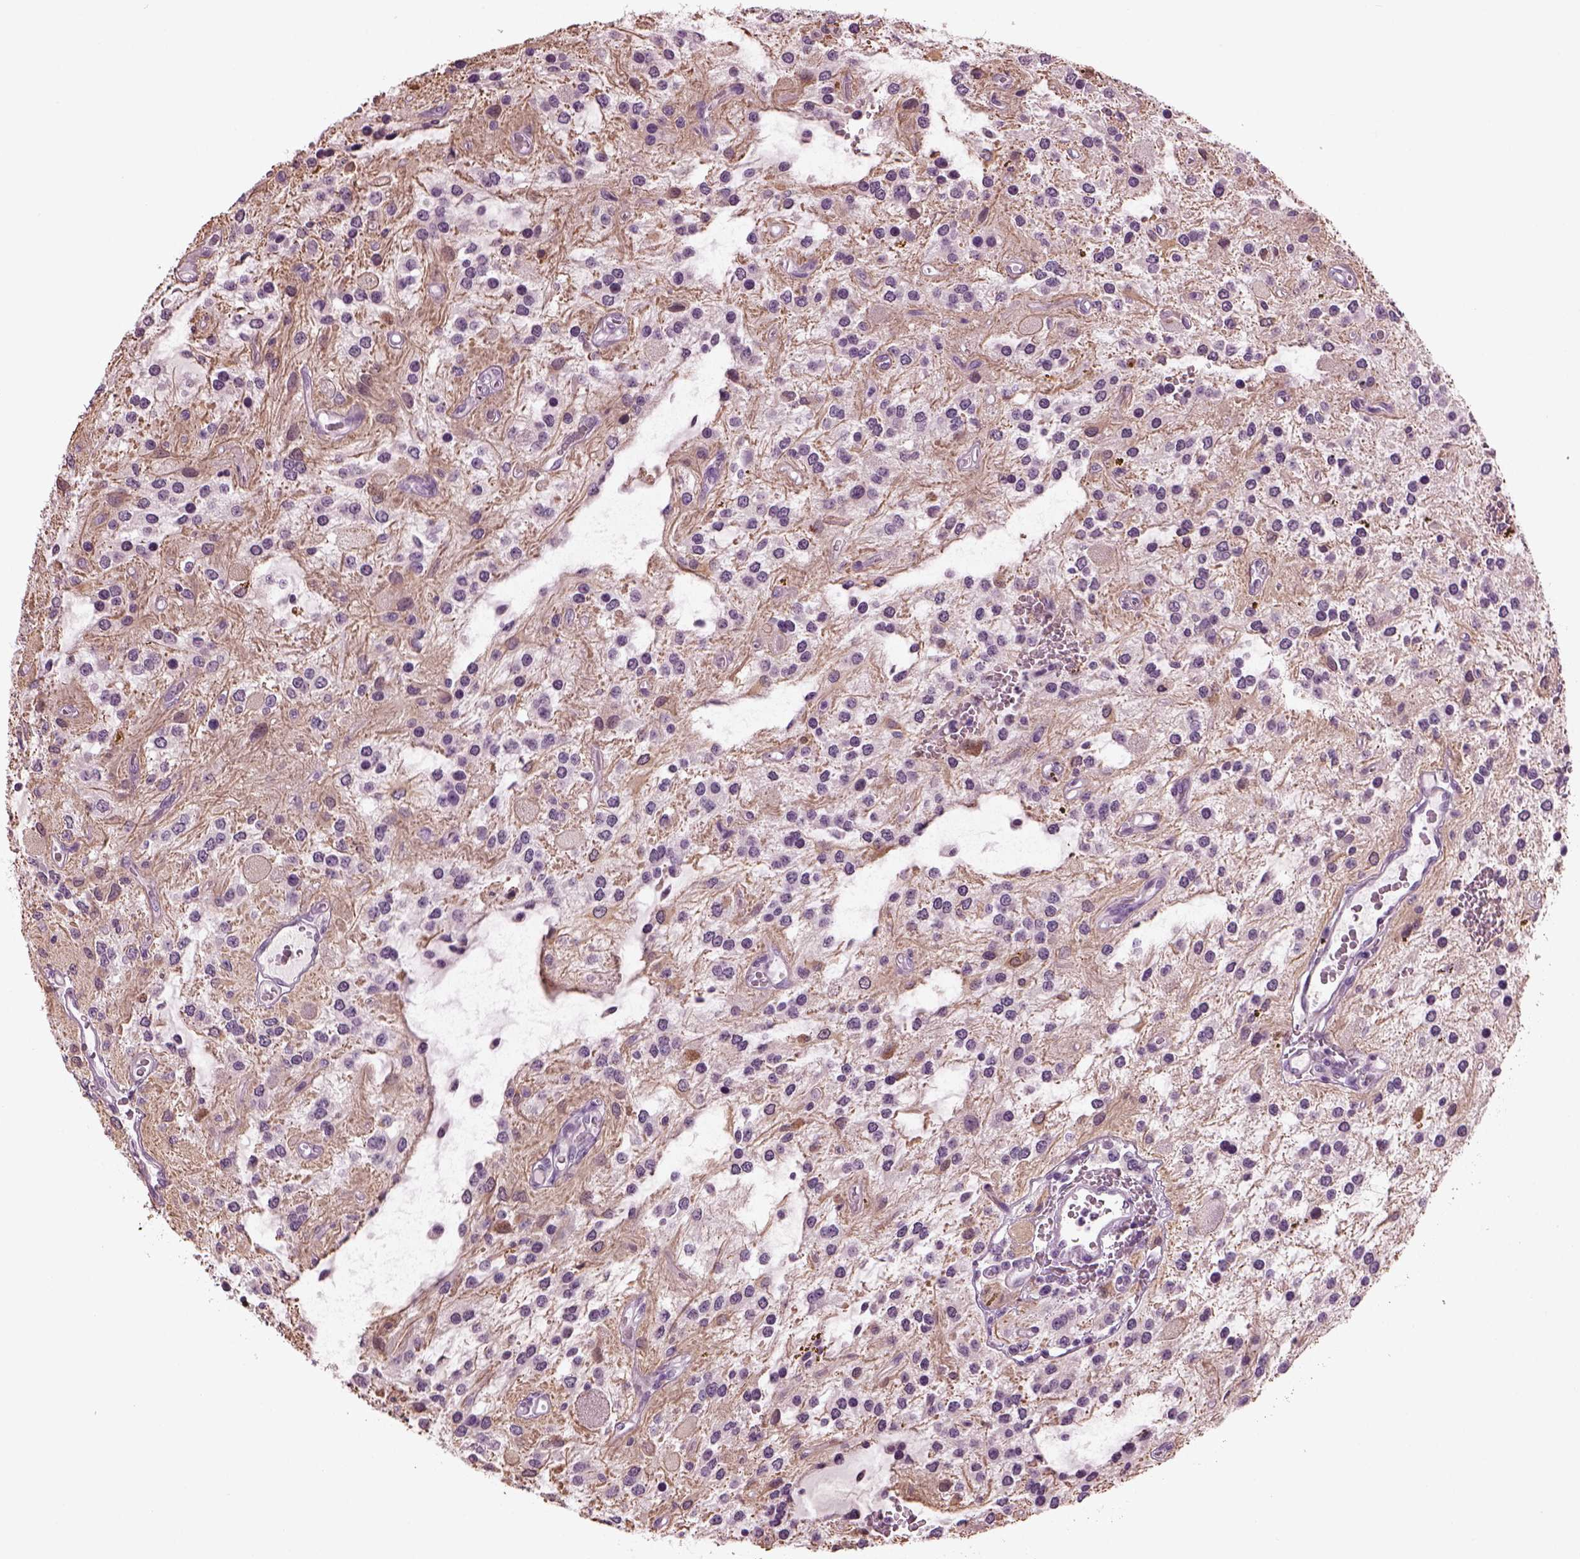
{"staining": {"intensity": "negative", "quantity": "none", "location": "none"}, "tissue": "glioma", "cell_type": "Tumor cells", "image_type": "cancer", "snomed": [{"axis": "morphology", "description": "Glioma, malignant, Low grade"}, {"axis": "topography", "description": "Cerebellum"}], "caption": "Tumor cells show no significant protein expression in glioma.", "gene": "SLC6A17", "patient": {"sex": "female", "age": 14}}